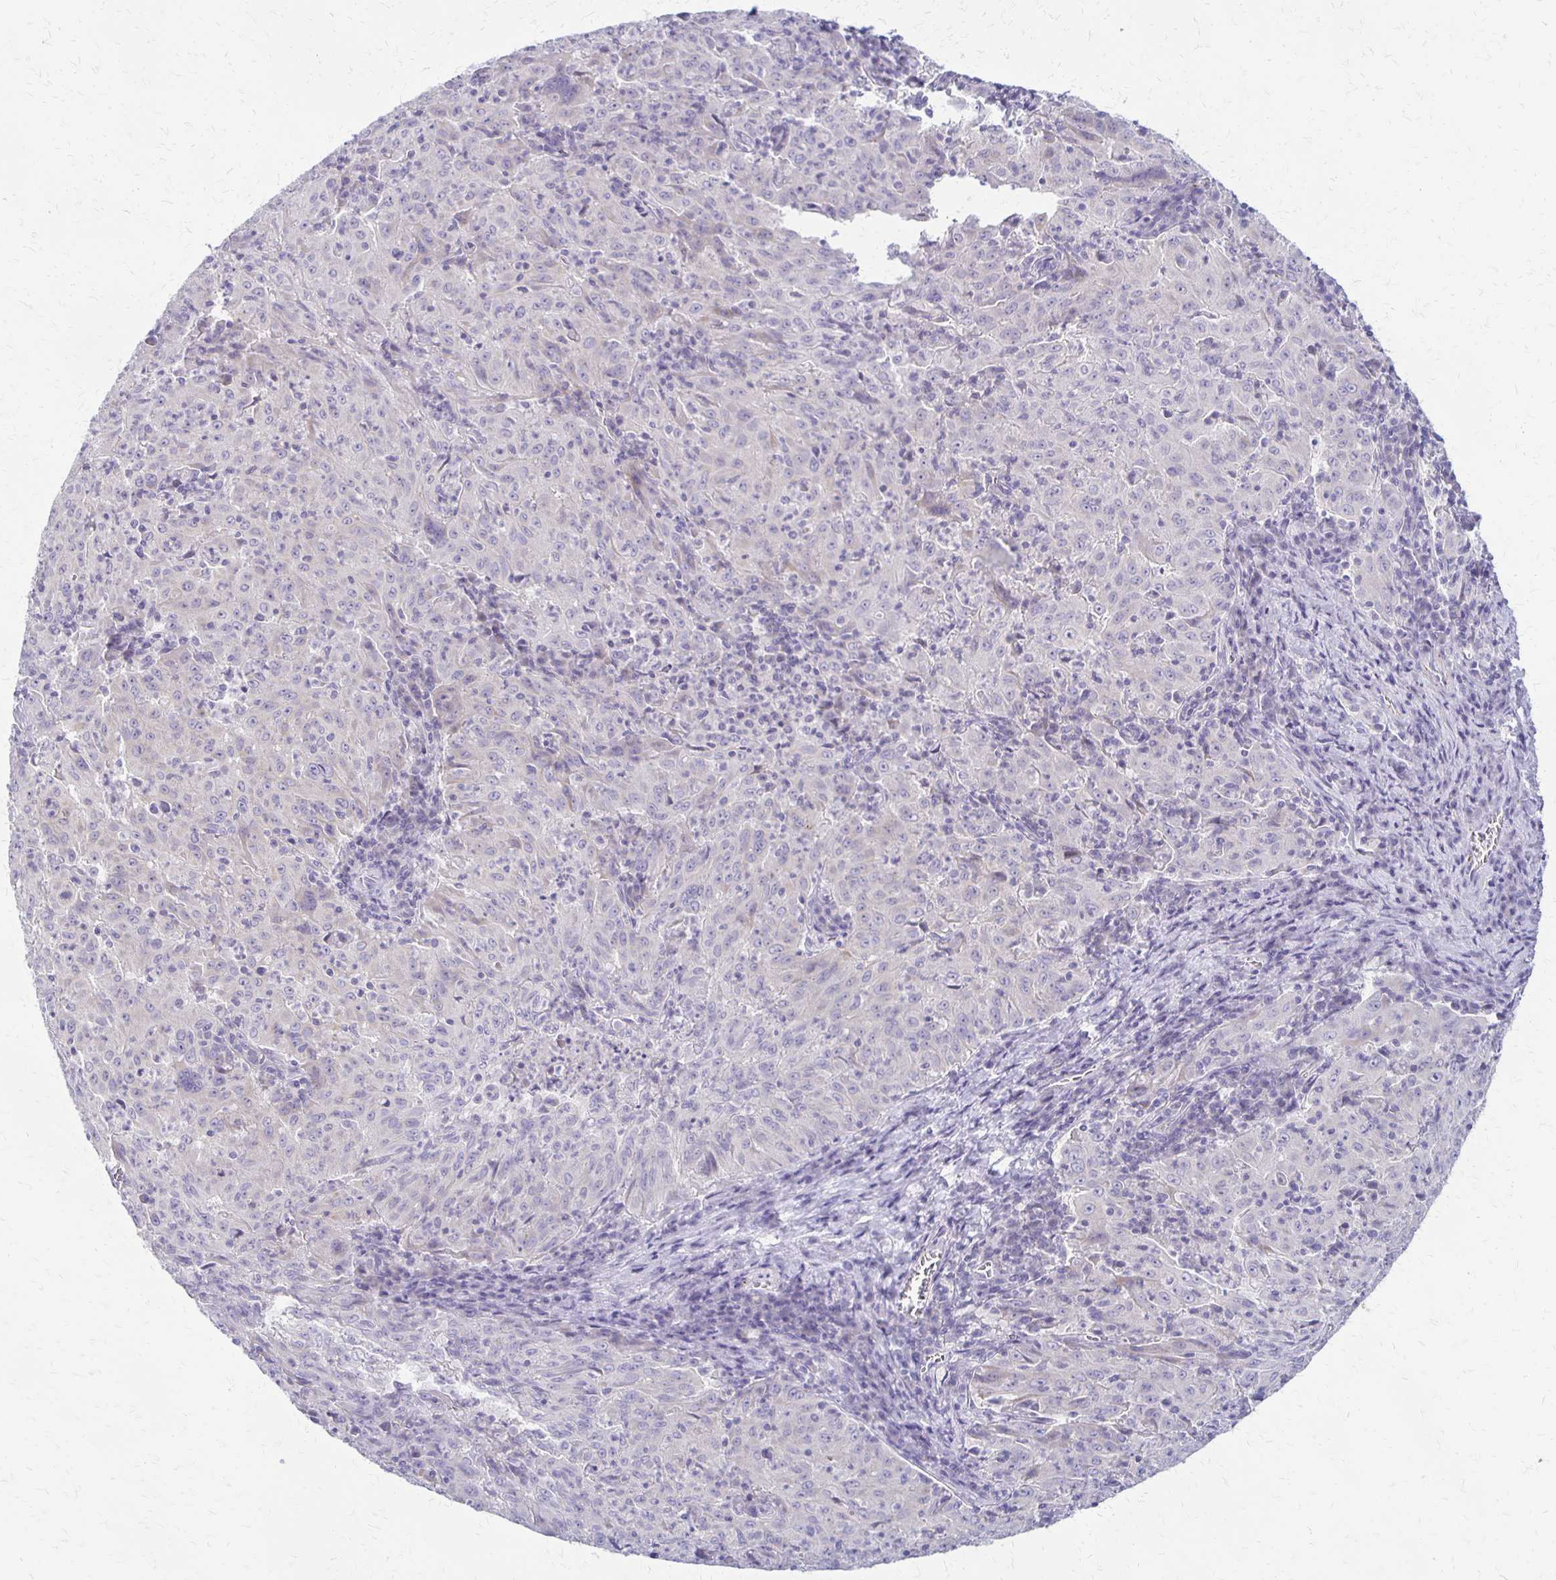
{"staining": {"intensity": "negative", "quantity": "none", "location": "none"}, "tissue": "pancreatic cancer", "cell_type": "Tumor cells", "image_type": "cancer", "snomed": [{"axis": "morphology", "description": "Adenocarcinoma, NOS"}, {"axis": "topography", "description": "Pancreas"}], "caption": "IHC of pancreatic cancer (adenocarcinoma) demonstrates no expression in tumor cells. Brightfield microscopy of immunohistochemistry (IHC) stained with DAB (brown) and hematoxylin (blue), captured at high magnification.", "gene": "RHOC", "patient": {"sex": "male", "age": 63}}